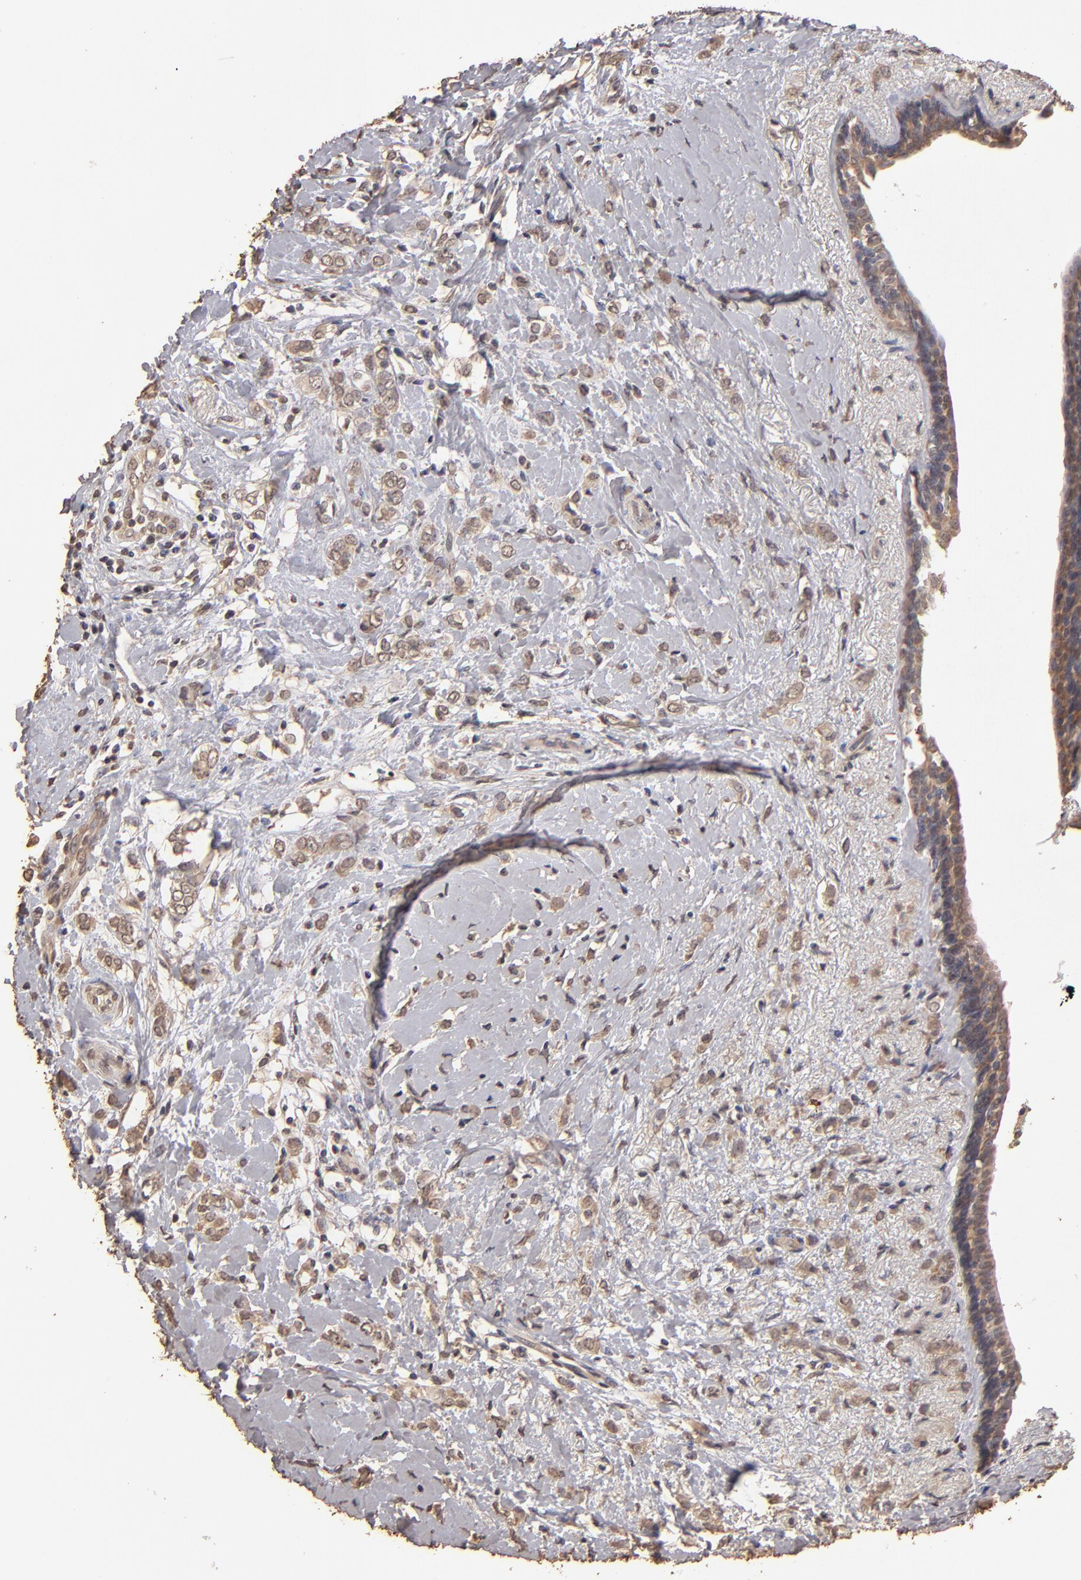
{"staining": {"intensity": "moderate", "quantity": ">75%", "location": "cytoplasmic/membranous"}, "tissue": "breast cancer", "cell_type": "Tumor cells", "image_type": "cancer", "snomed": [{"axis": "morphology", "description": "Normal tissue, NOS"}, {"axis": "morphology", "description": "Lobular carcinoma"}, {"axis": "topography", "description": "Breast"}], "caption": "Protein staining of breast lobular carcinoma tissue exhibits moderate cytoplasmic/membranous expression in about >75% of tumor cells.", "gene": "OPHN1", "patient": {"sex": "female", "age": 47}}